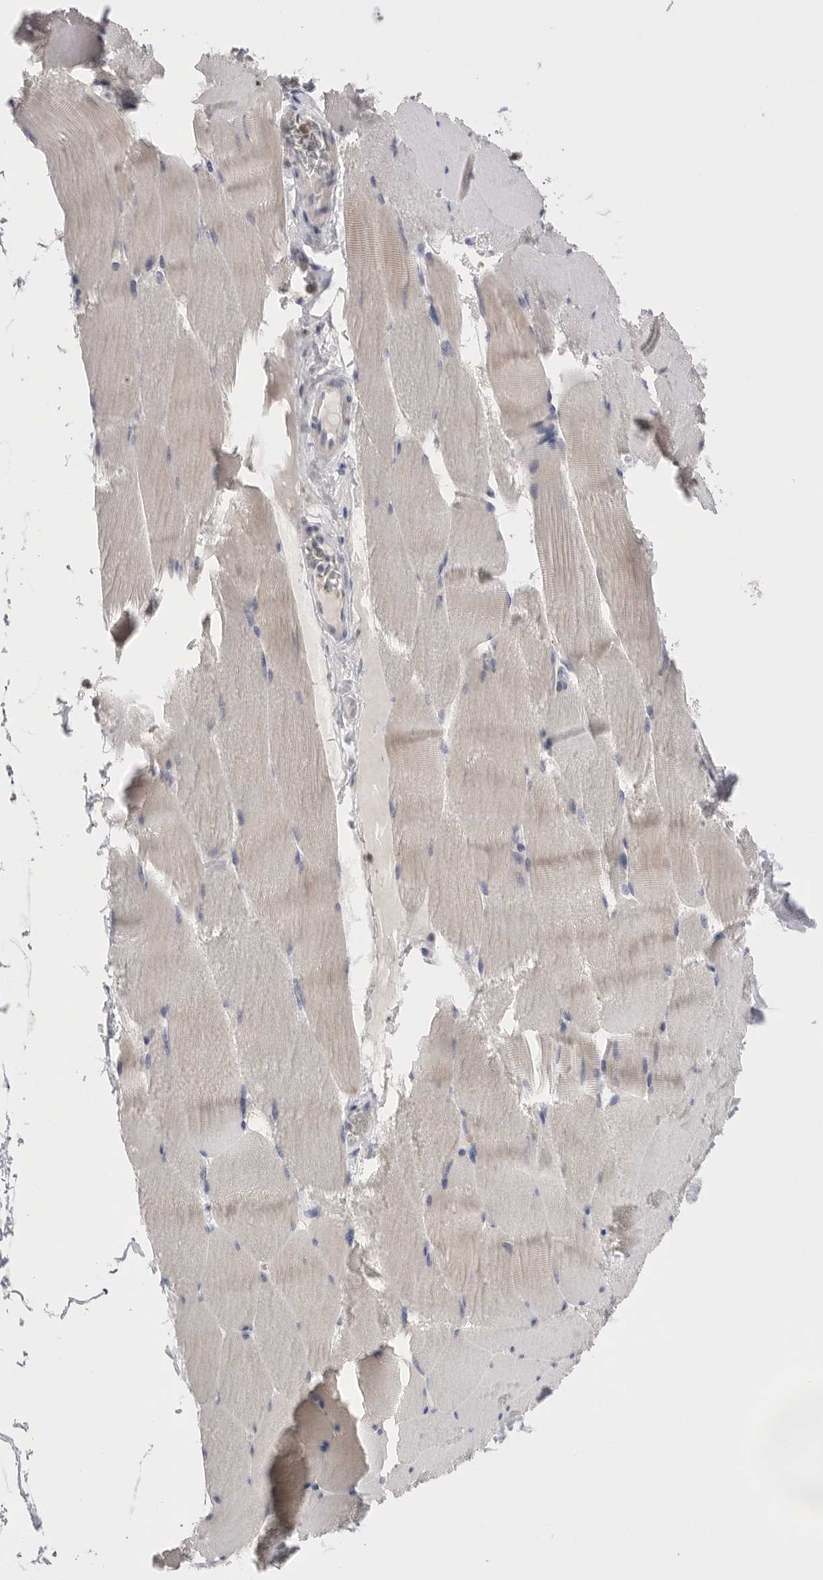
{"staining": {"intensity": "weak", "quantity": "<25%", "location": "cytoplasmic/membranous"}, "tissue": "skeletal muscle", "cell_type": "Myocytes", "image_type": "normal", "snomed": [{"axis": "morphology", "description": "Normal tissue, NOS"}, {"axis": "topography", "description": "Skeletal muscle"}], "caption": "IHC image of unremarkable skeletal muscle stained for a protein (brown), which exhibits no expression in myocytes.", "gene": "CCDC126", "patient": {"sex": "male", "age": 62}}